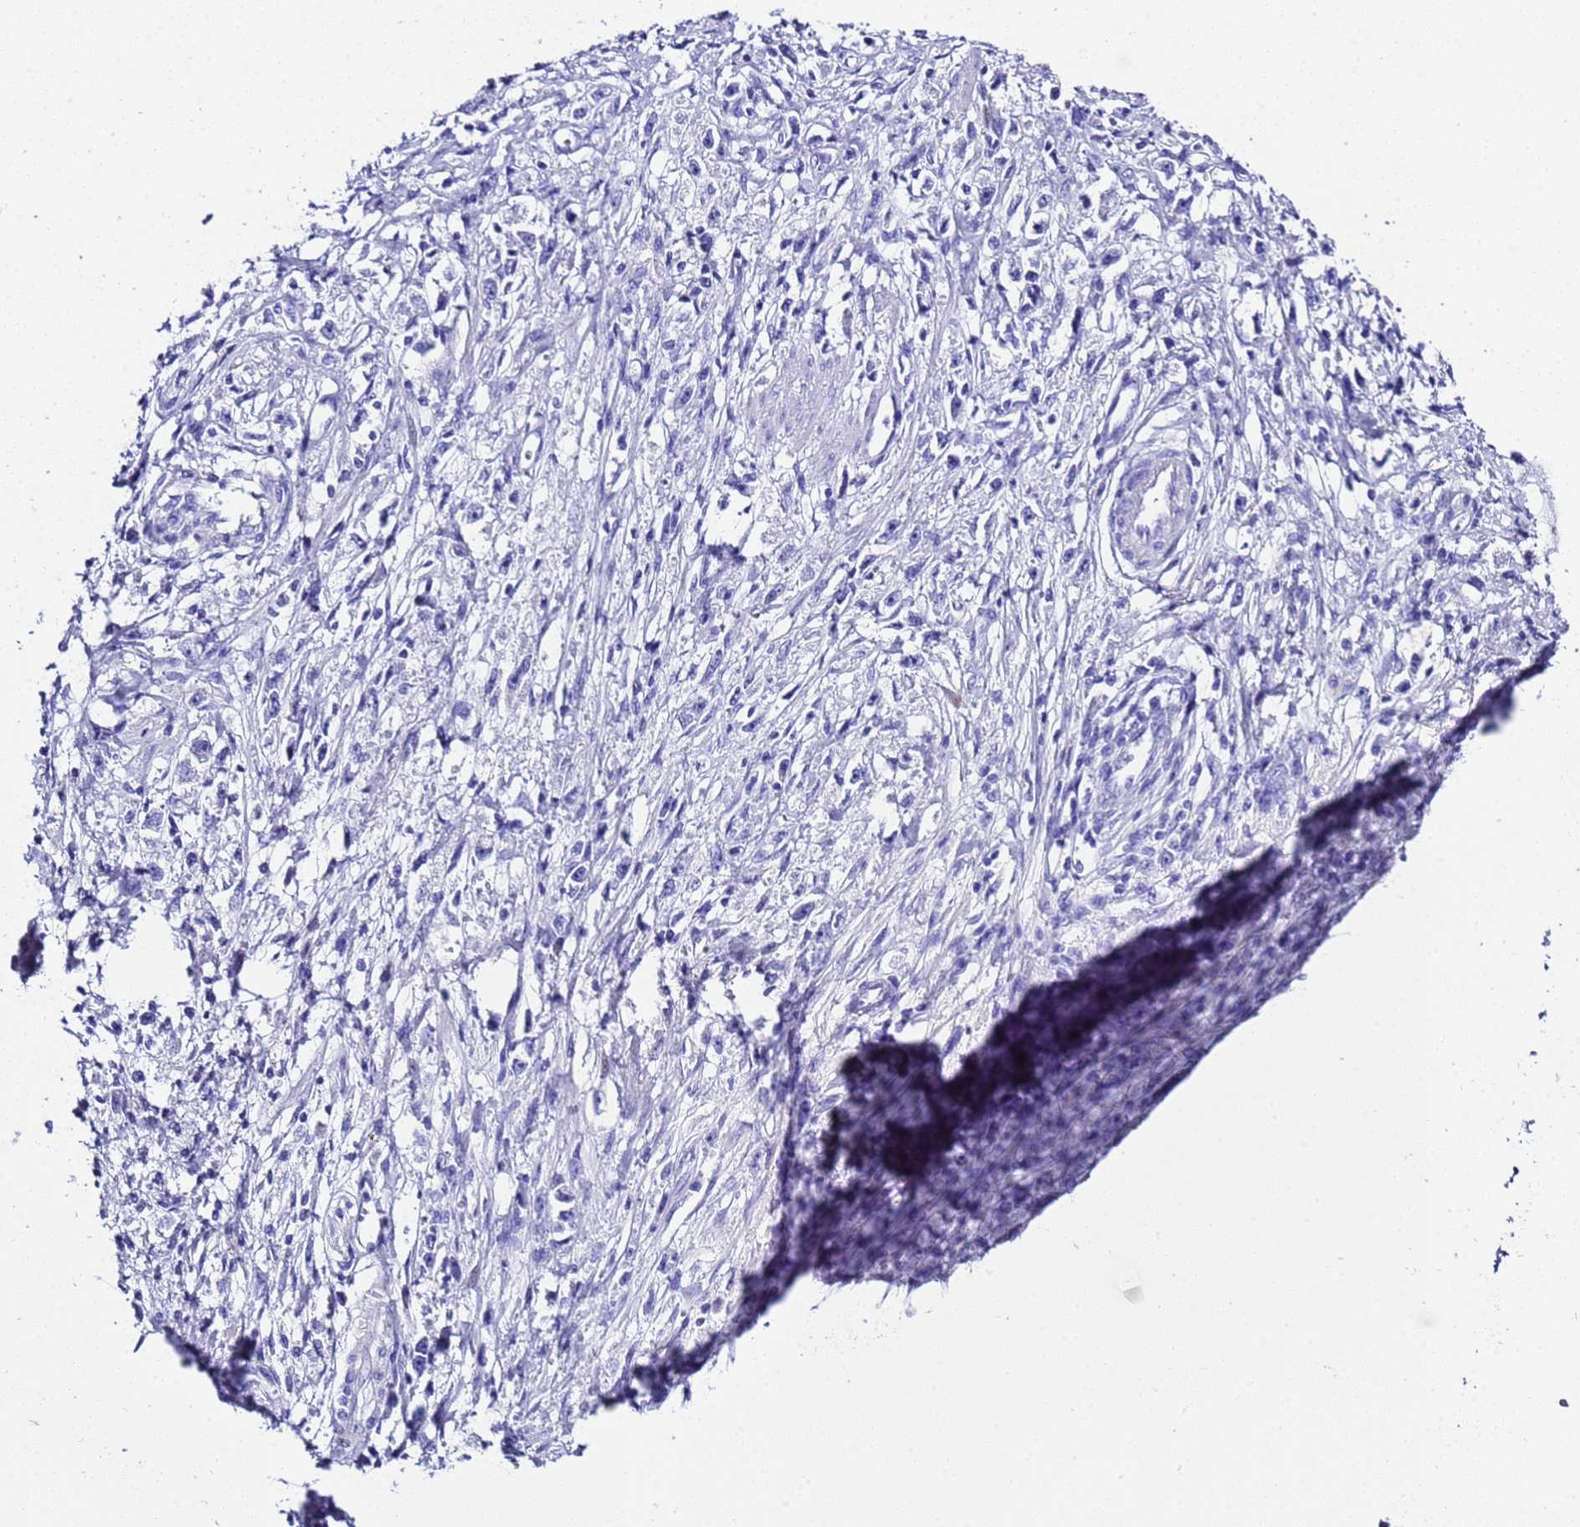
{"staining": {"intensity": "negative", "quantity": "none", "location": "none"}, "tissue": "stomach cancer", "cell_type": "Tumor cells", "image_type": "cancer", "snomed": [{"axis": "morphology", "description": "Adenocarcinoma, NOS"}, {"axis": "topography", "description": "Stomach"}], "caption": "A high-resolution micrograph shows immunohistochemistry staining of stomach cancer, which reveals no significant expression in tumor cells.", "gene": "UGT2B10", "patient": {"sex": "female", "age": 59}}